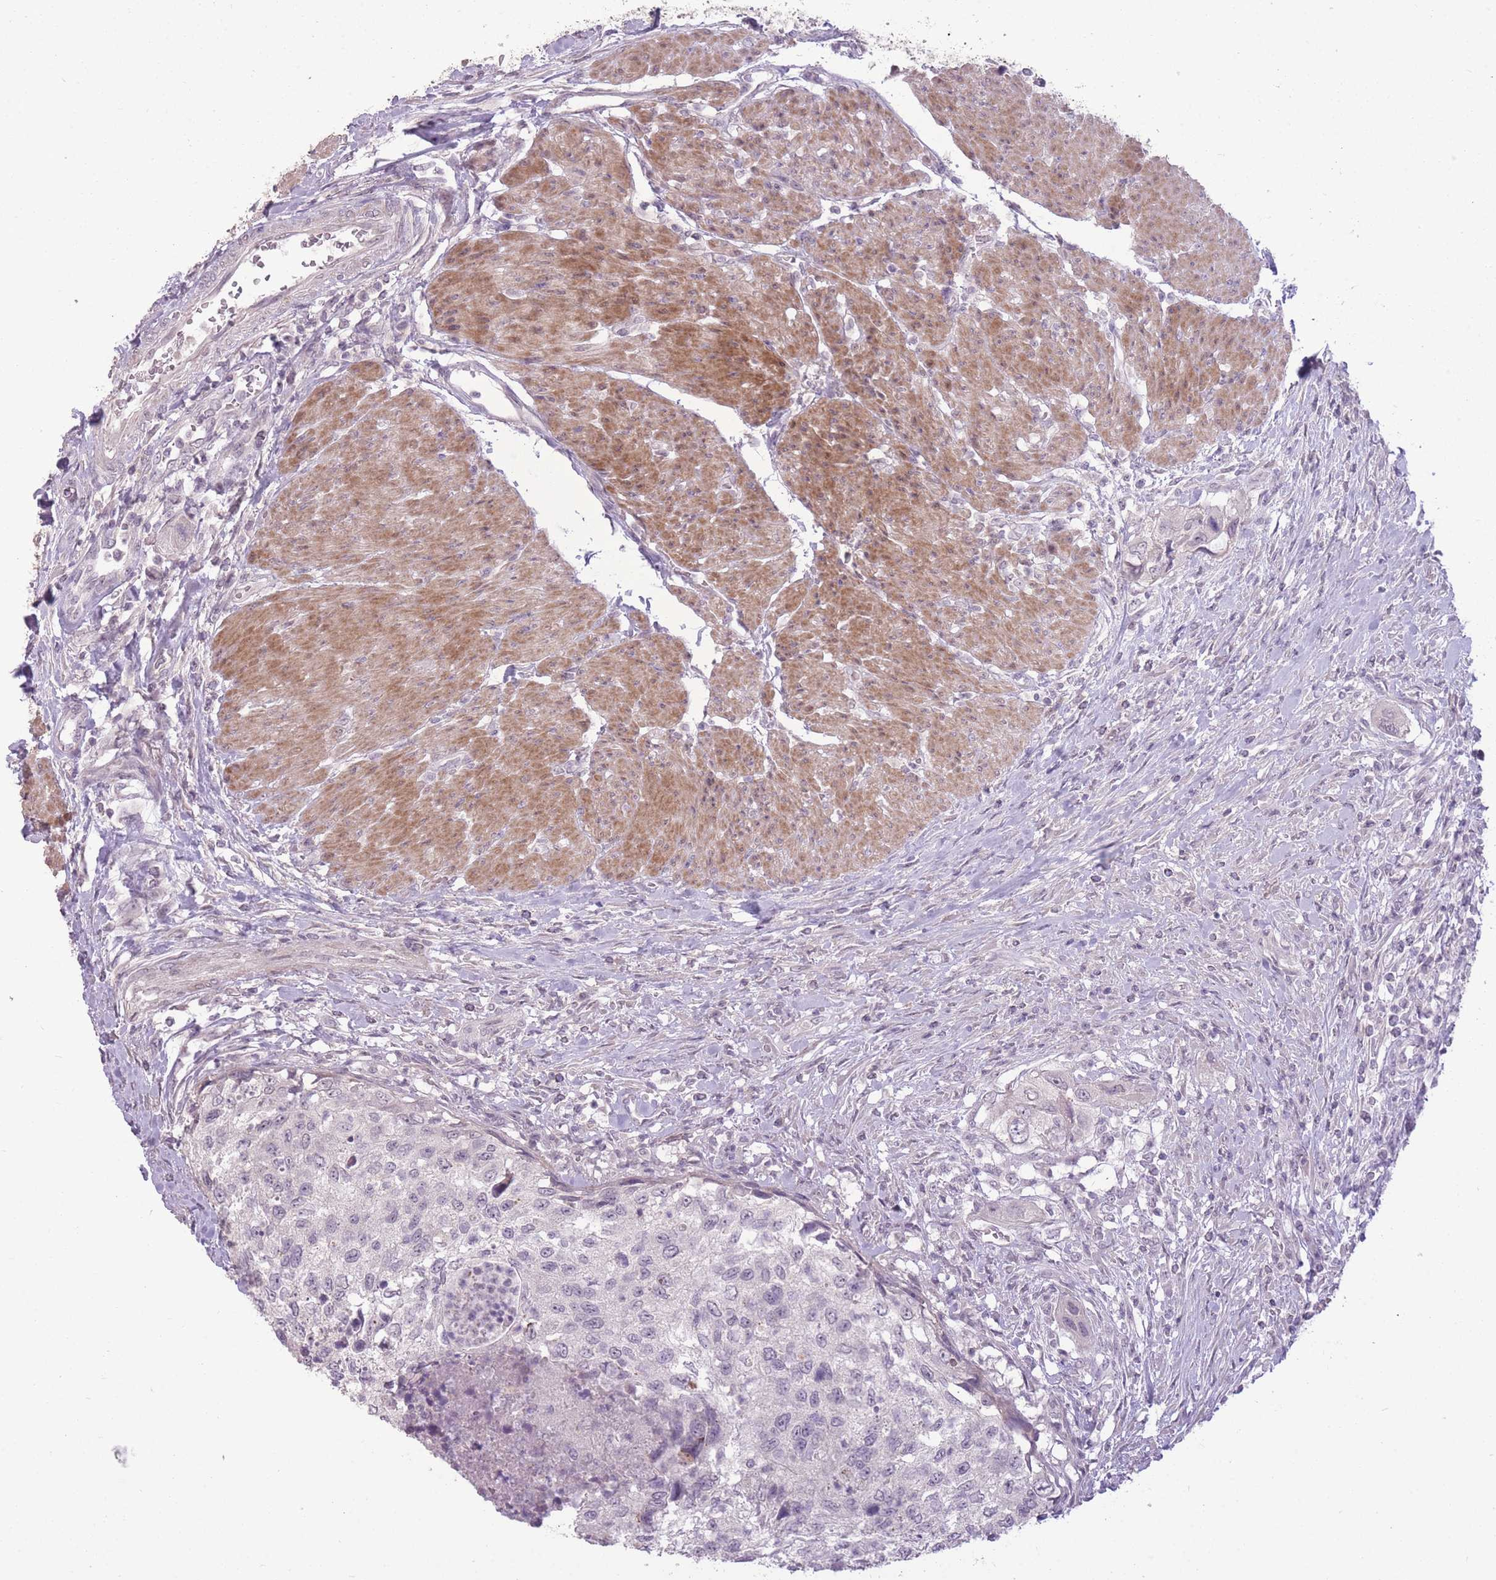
{"staining": {"intensity": "negative", "quantity": "none", "location": "none"}, "tissue": "urothelial cancer", "cell_type": "Tumor cells", "image_type": "cancer", "snomed": [{"axis": "morphology", "description": "Urothelial carcinoma, High grade"}, {"axis": "topography", "description": "Urinary bladder"}], "caption": "A high-resolution histopathology image shows IHC staining of high-grade urothelial carcinoma, which displays no significant expression in tumor cells.", "gene": "ZBTB24", "patient": {"sex": "female", "age": 60}}